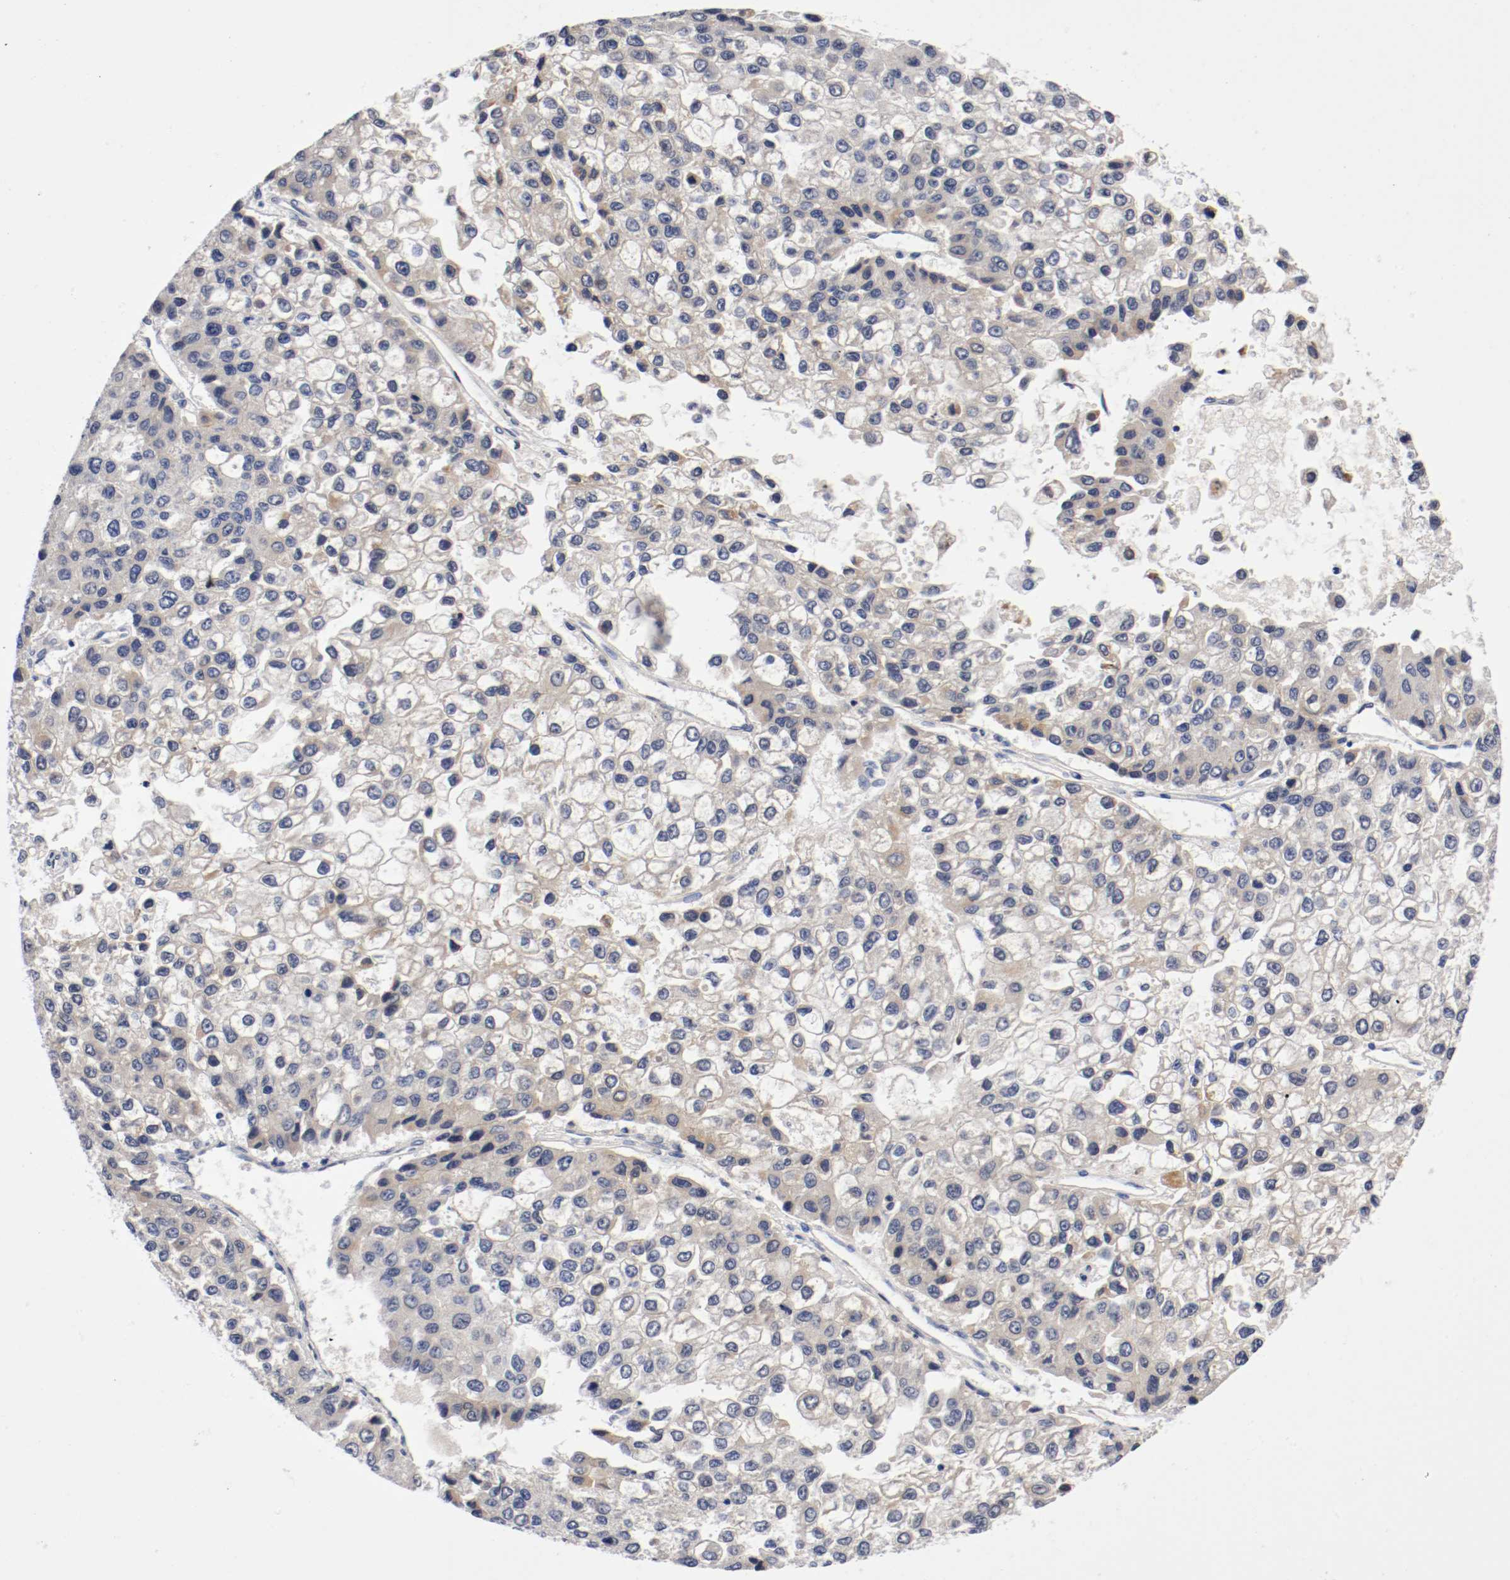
{"staining": {"intensity": "negative", "quantity": "none", "location": "none"}, "tissue": "liver cancer", "cell_type": "Tumor cells", "image_type": "cancer", "snomed": [{"axis": "morphology", "description": "Carcinoma, Hepatocellular, NOS"}, {"axis": "topography", "description": "Liver"}], "caption": "Human liver cancer stained for a protein using immunohistochemistry shows no expression in tumor cells.", "gene": "PCSK6", "patient": {"sex": "female", "age": 66}}